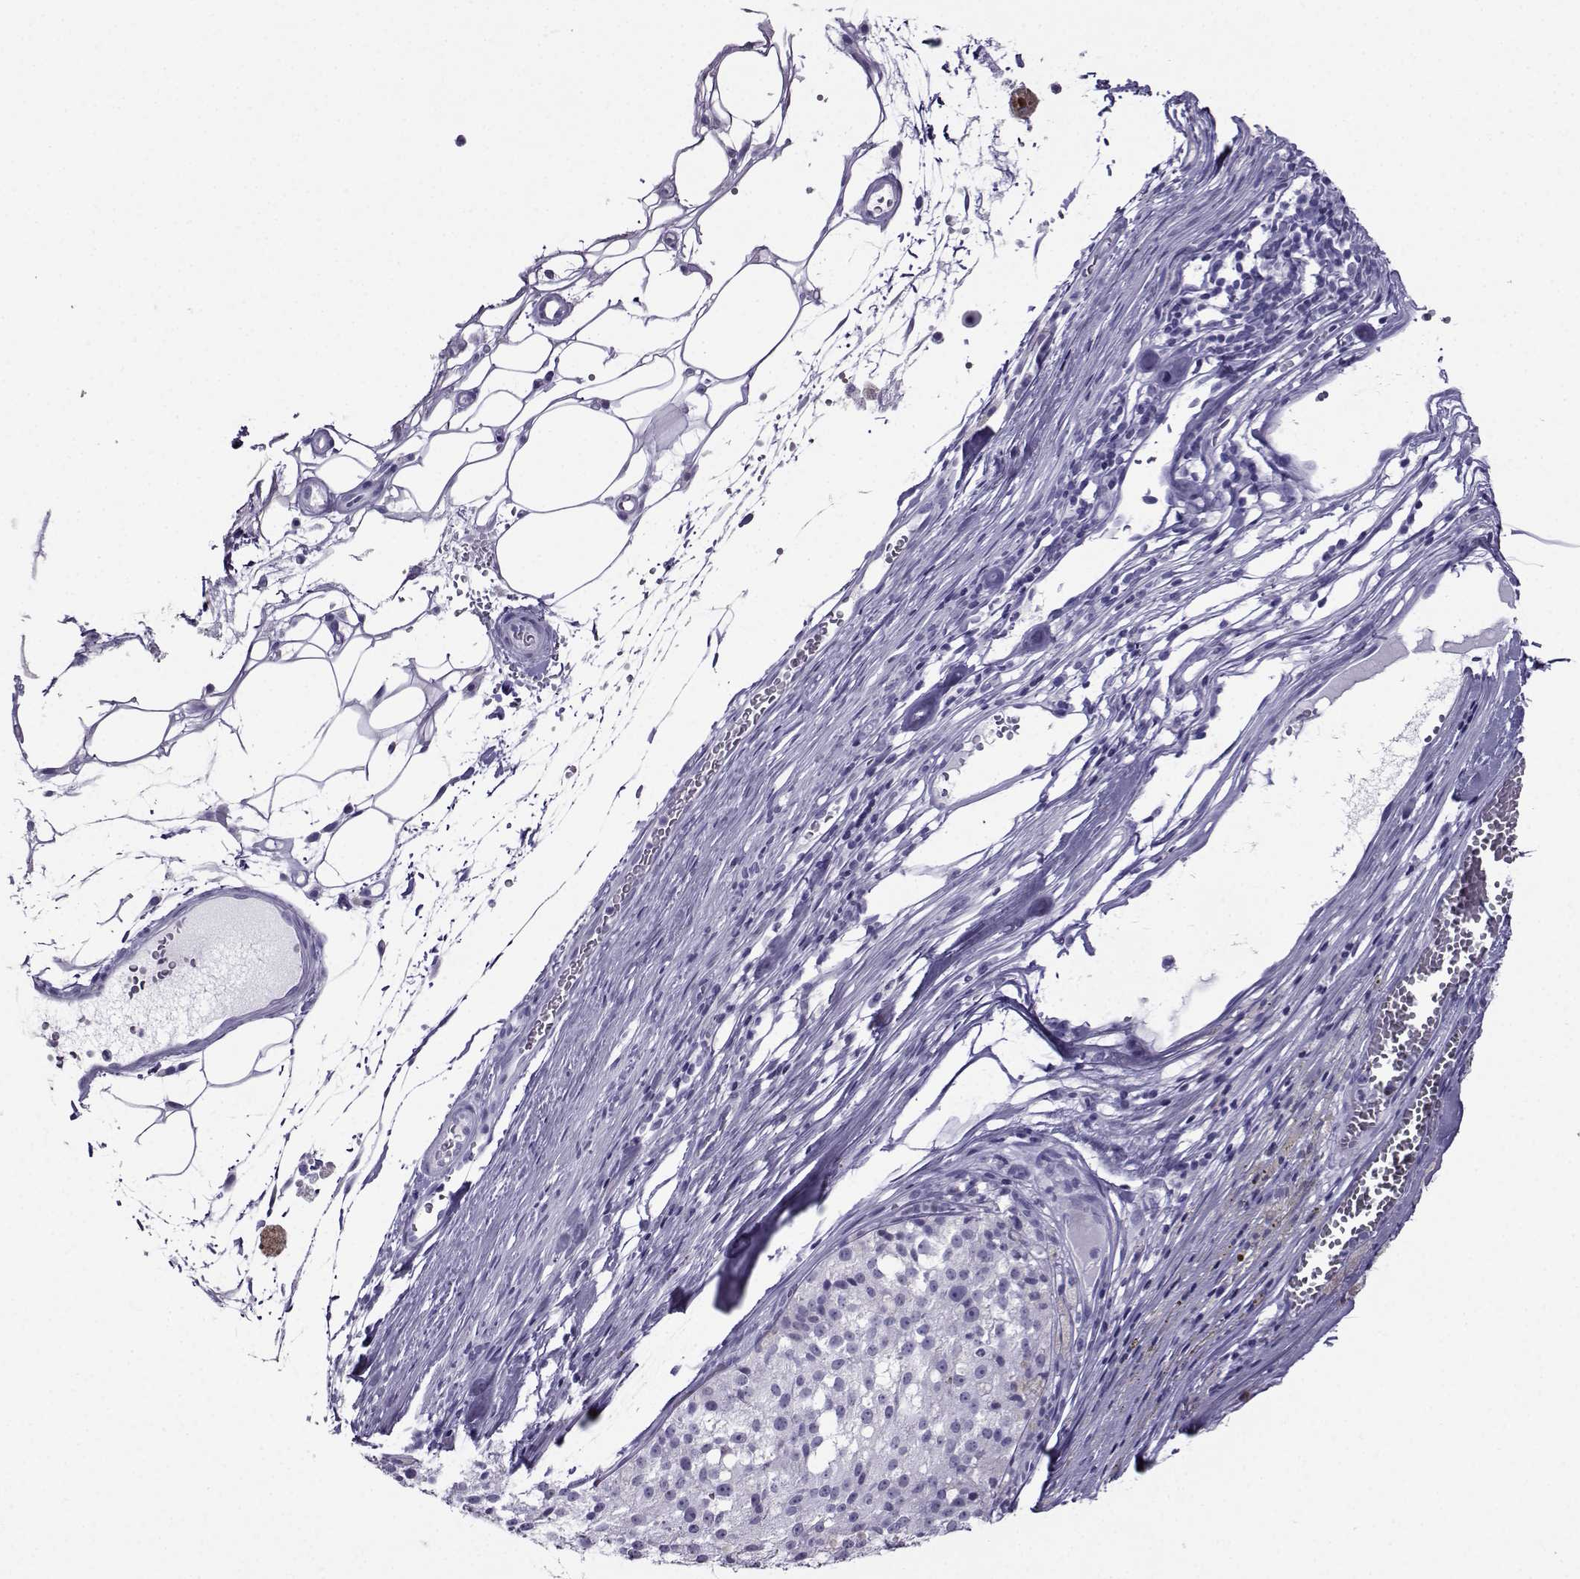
{"staining": {"intensity": "negative", "quantity": "none", "location": "none"}, "tissue": "melanoma", "cell_type": "Tumor cells", "image_type": "cancer", "snomed": [{"axis": "morphology", "description": "Malignant melanoma, Metastatic site"}, {"axis": "topography", "description": "Lymph node"}], "caption": "DAB (3,3'-diaminobenzidine) immunohistochemical staining of melanoma exhibits no significant expression in tumor cells.", "gene": "CRYBB1", "patient": {"sex": "female", "age": 64}}